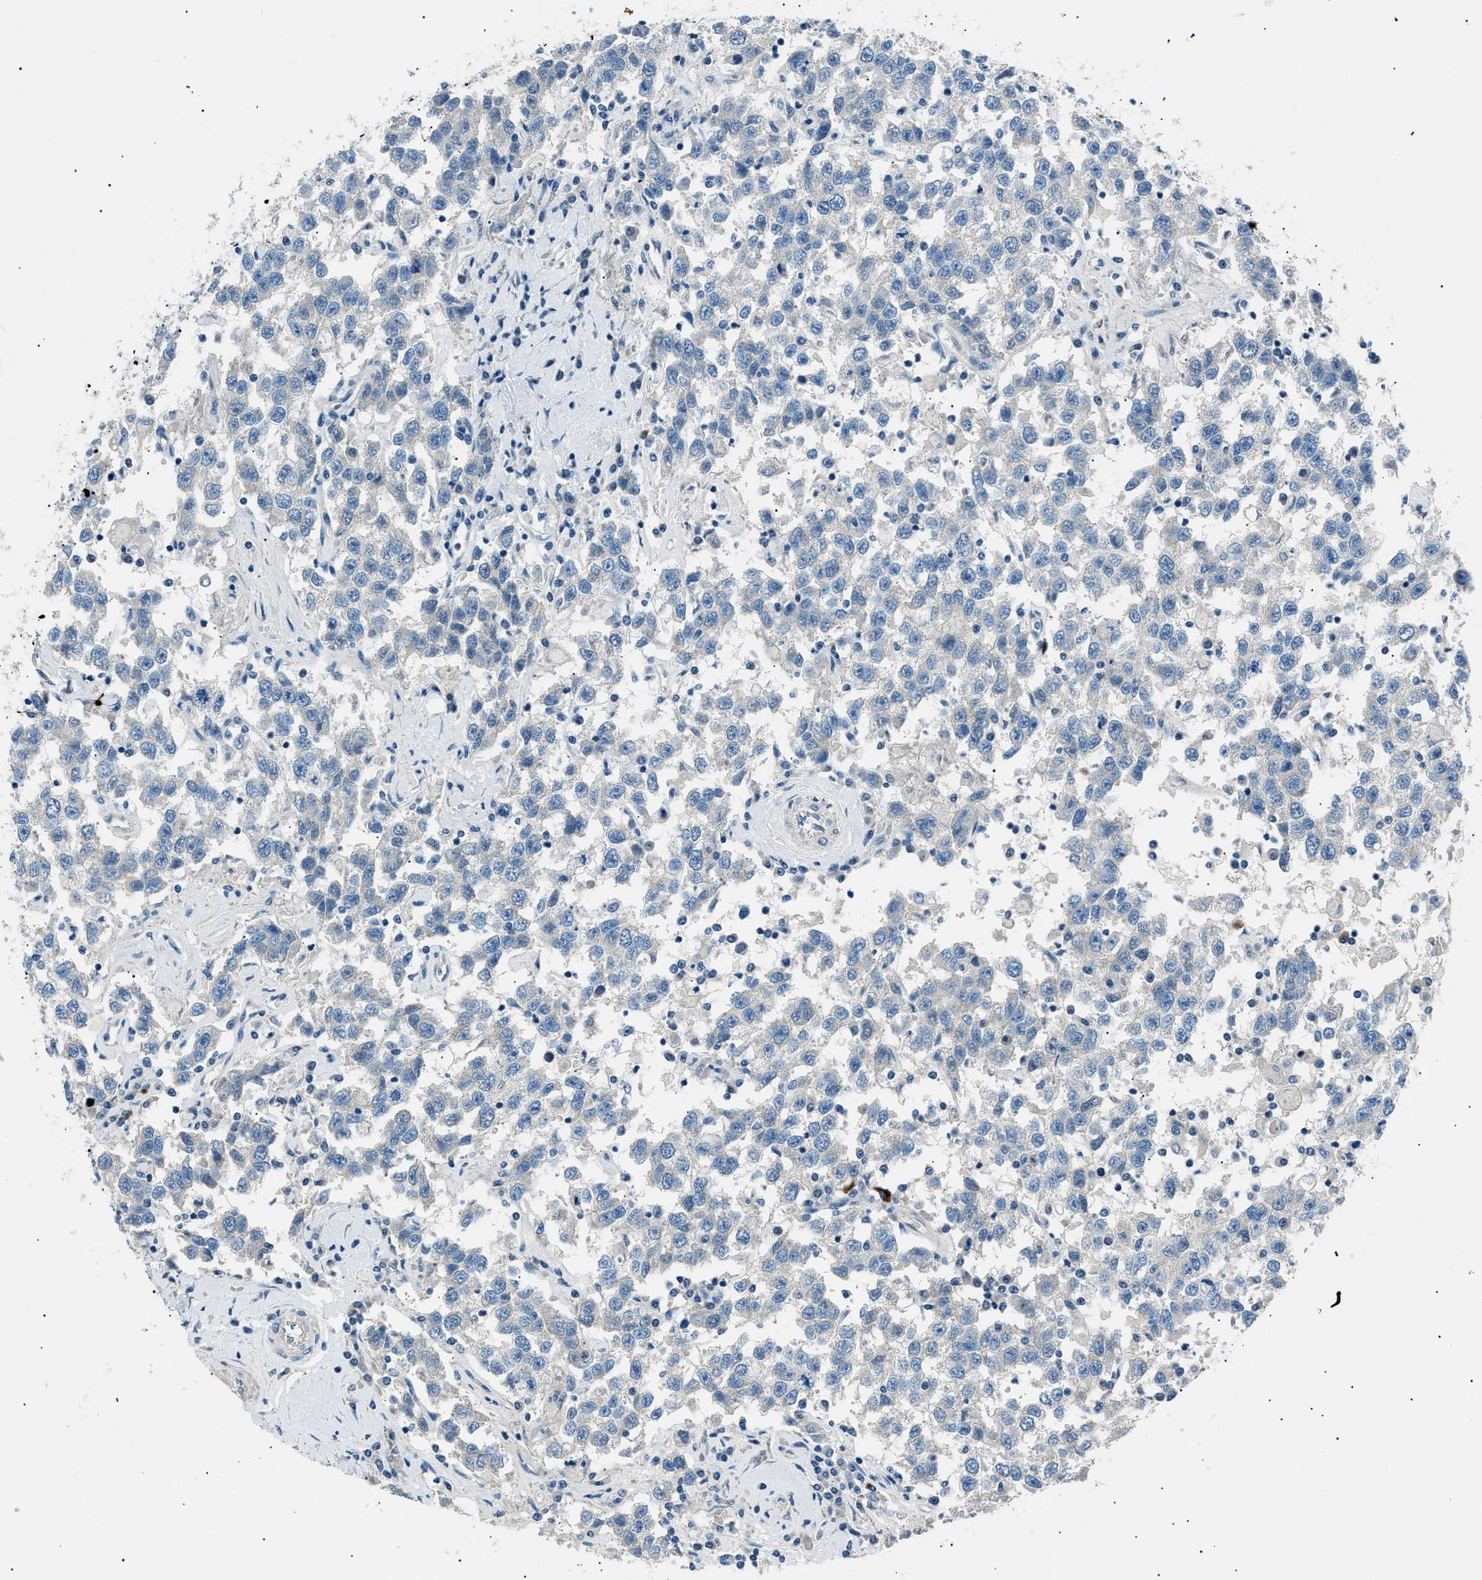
{"staining": {"intensity": "negative", "quantity": "none", "location": "none"}, "tissue": "testis cancer", "cell_type": "Tumor cells", "image_type": "cancer", "snomed": [{"axis": "morphology", "description": "Seminoma, NOS"}, {"axis": "topography", "description": "Testis"}], "caption": "This micrograph is of testis cancer (seminoma) stained with immunohistochemistry (IHC) to label a protein in brown with the nuclei are counter-stained blue. There is no positivity in tumor cells. (DAB (3,3'-diaminobenzidine) IHC with hematoxylin counter stain).", "gene": "LRRC37B", "patient": {"sex": "male", "age": 41}}